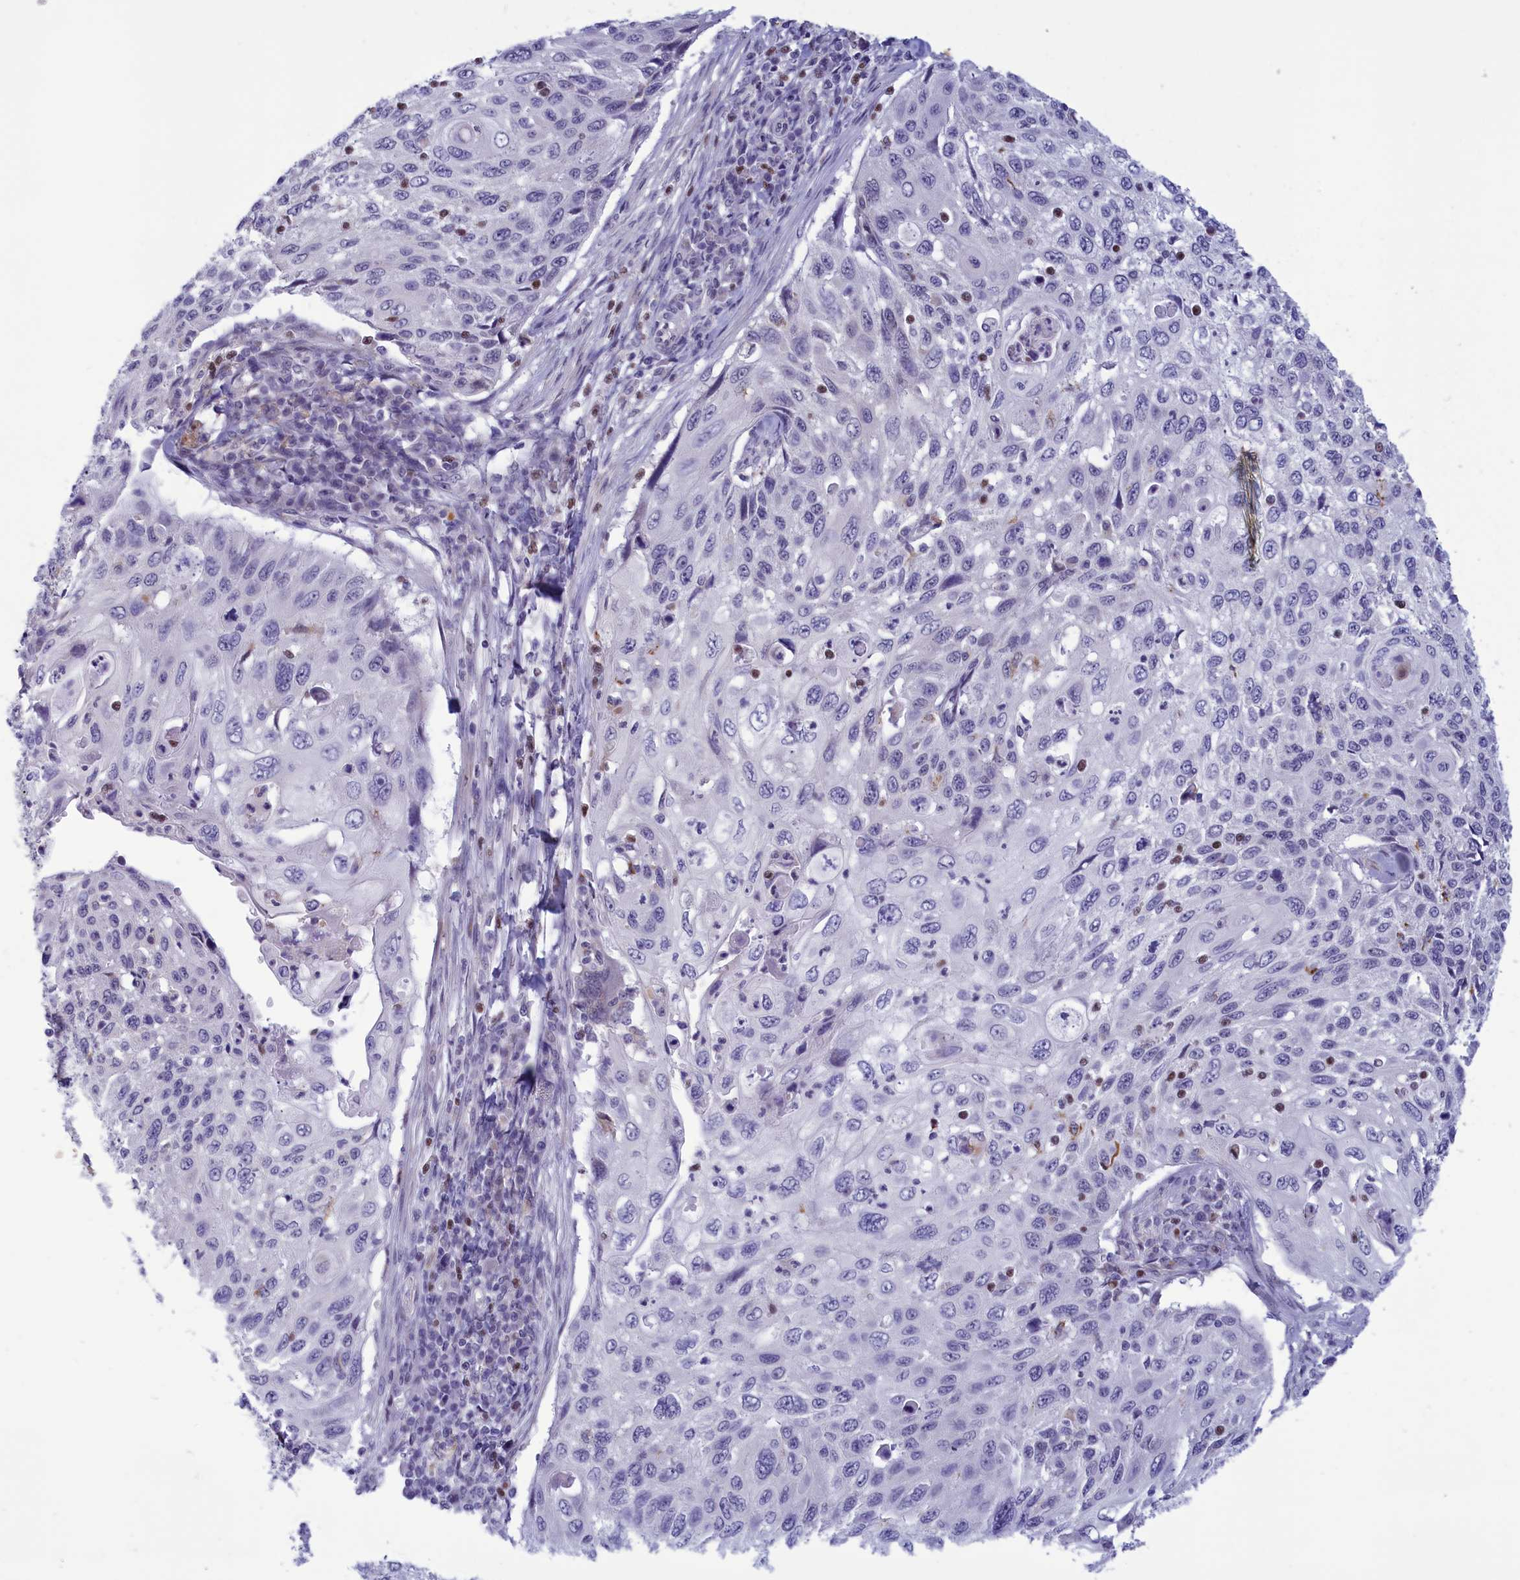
{"staining": {"intensity": "negative", "quantity": "none", "location": "none"}, "tissue": "cervical cancer", "cell_type": "Tumor cells", "image_type": "cancer", "snomed": [{"axis": "morphology", "description": "Squamous cell carcinoma, NOS"}, {"axis": "topography", "description": "Cervix"}], "caption": "High magnification brightfield microscopy of cervical squamous cell carcinoma stained with DAB (3,3'-diaminobenzidine) (brown) and counterstained with hematoxylin (blue): tumor cells show no significant expression.", "gene": "ELOA2", "patient": {"sex": "female", "age": 70}}